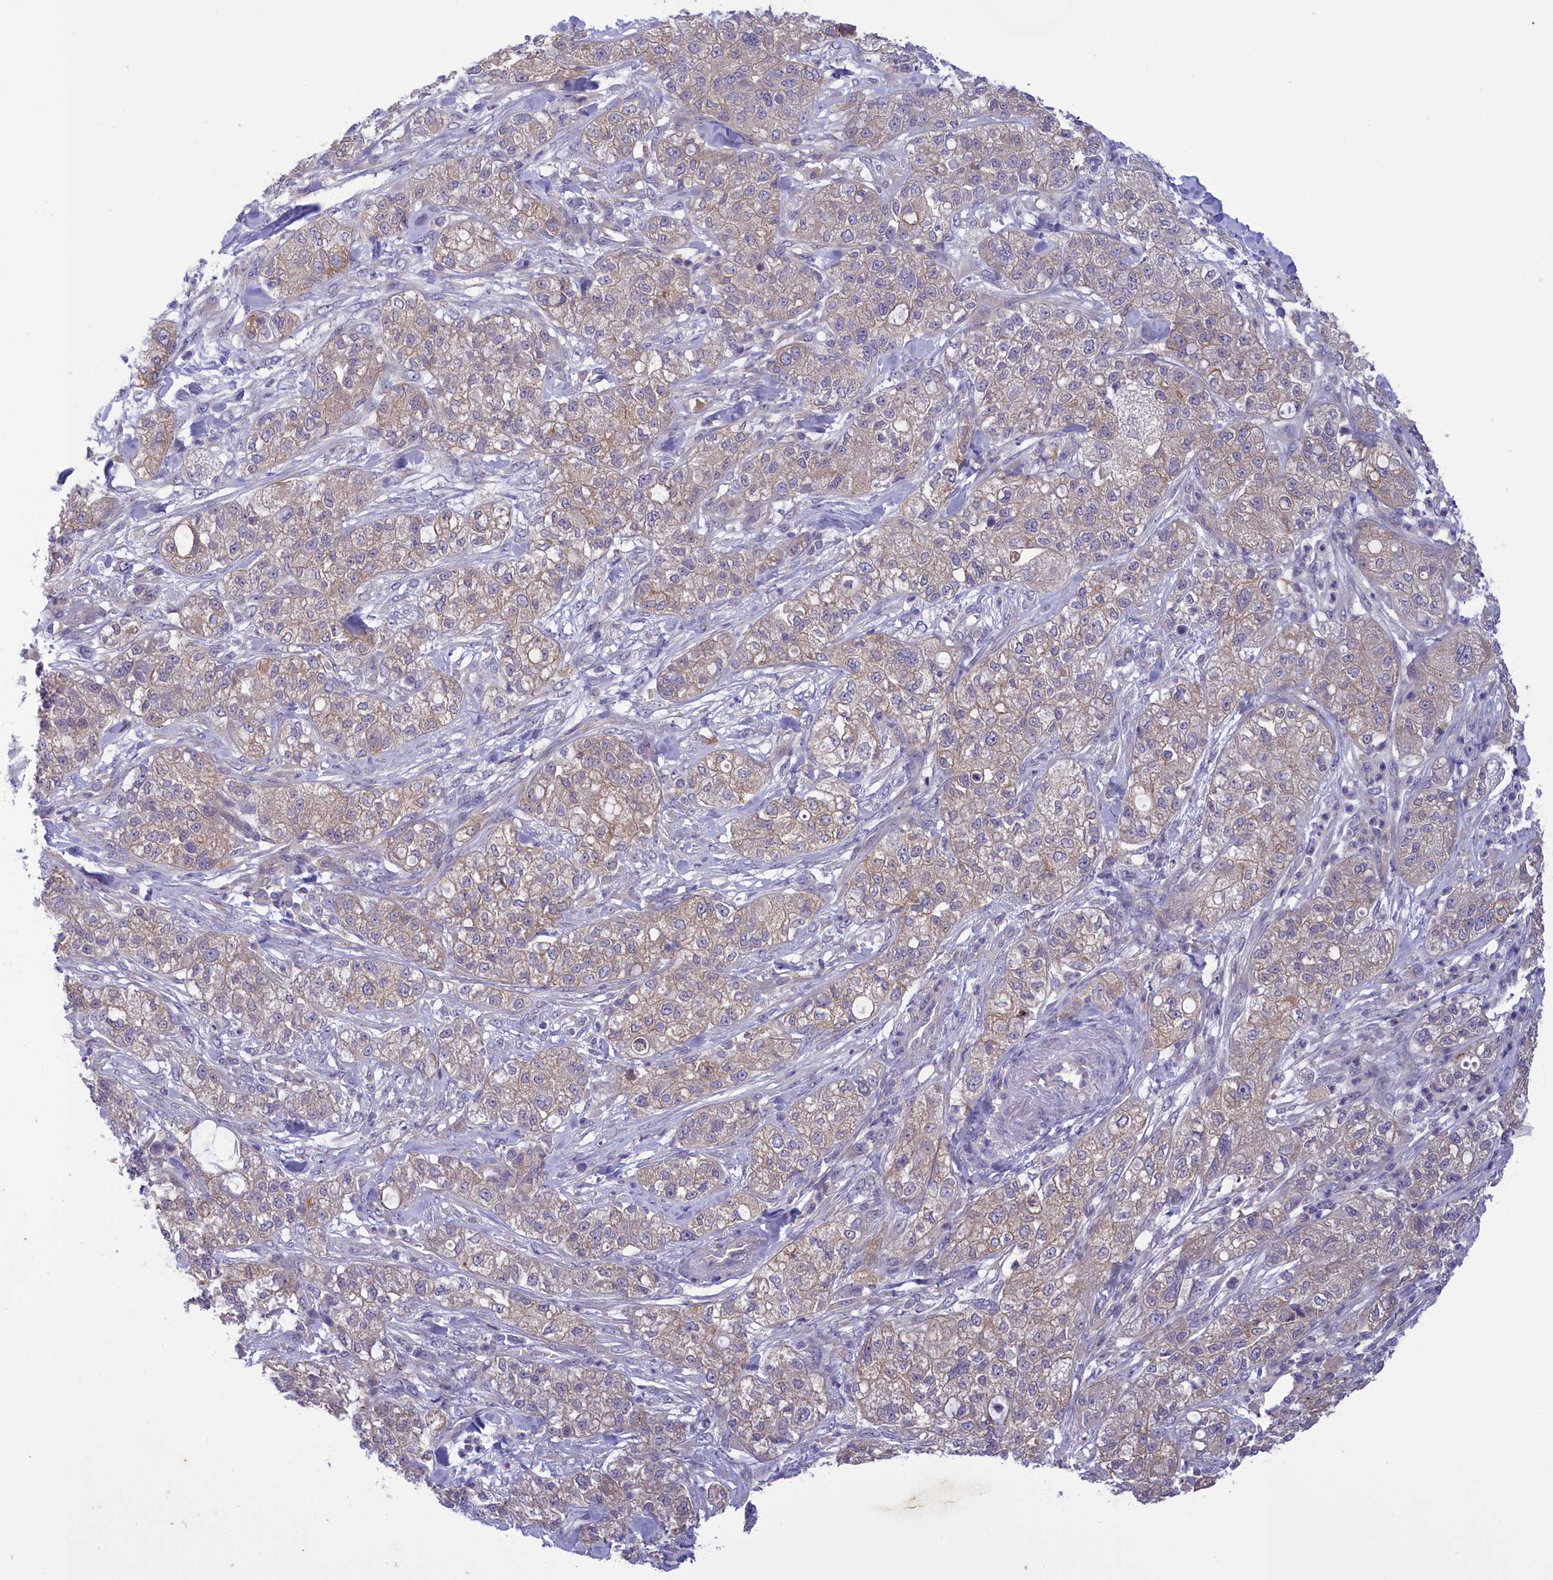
{"staining": {"intensity": "weak", "quantity": "<25%", "location": "cytoplasmic/membranous"}, "tissue": "pancreatic cancer", "cell_type": "Tumor cells", "image_type": "cancer", "snomed": [{"axis": "morphology", "description": "Adenocarcinoma, NOS"}, {"axis": "topography", "description": "Pancreas"}], "caption": "Immunohistochemistry (IHC) image of pancreatic cancer stained for a protein (brown), which reveals no positivity in tumor cells.", "gene": "CORO2A", "patient": {"sex": "female", "age": 78}}